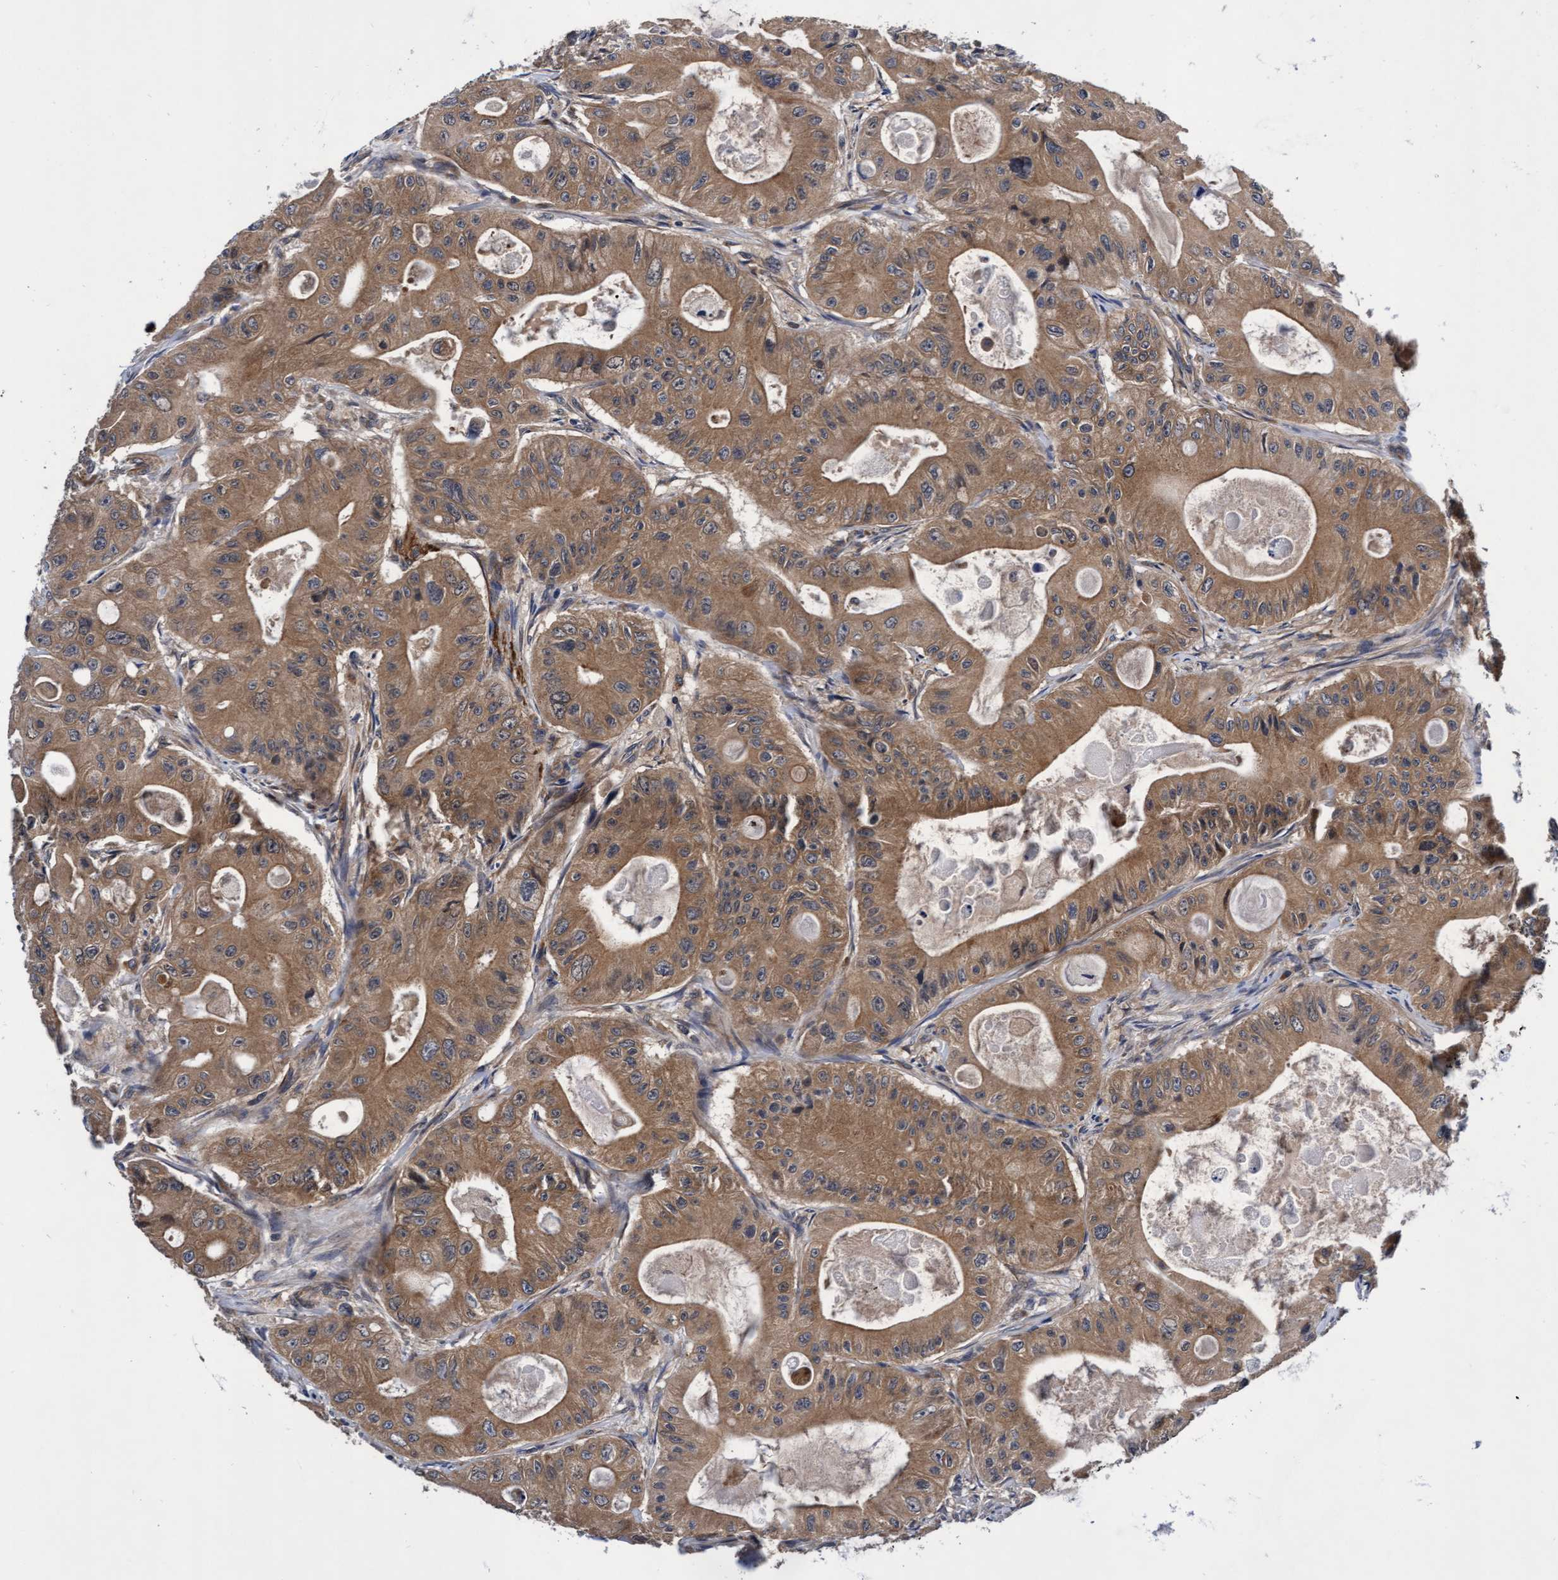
{"staining": {"intensity": "moderate", "quantity": ">75%", "location": "cytoplasmic/membranous"}, "tissue": "colorectal cancer", "cell_type": "Tumor cells", "image_type": "cancer", "snomed": [{"axis": "morphology", "description": "Adenocarcinoma, NOS"}, {"axis": "topography", "description": "Colon"}], "caption": "Human colorectal adenocarcinoma stained with a protein marker demonstrates moderate staining in tumor cells.", "gene": "EFCAB13", "patient": {"sex": "female", "age": 46}}